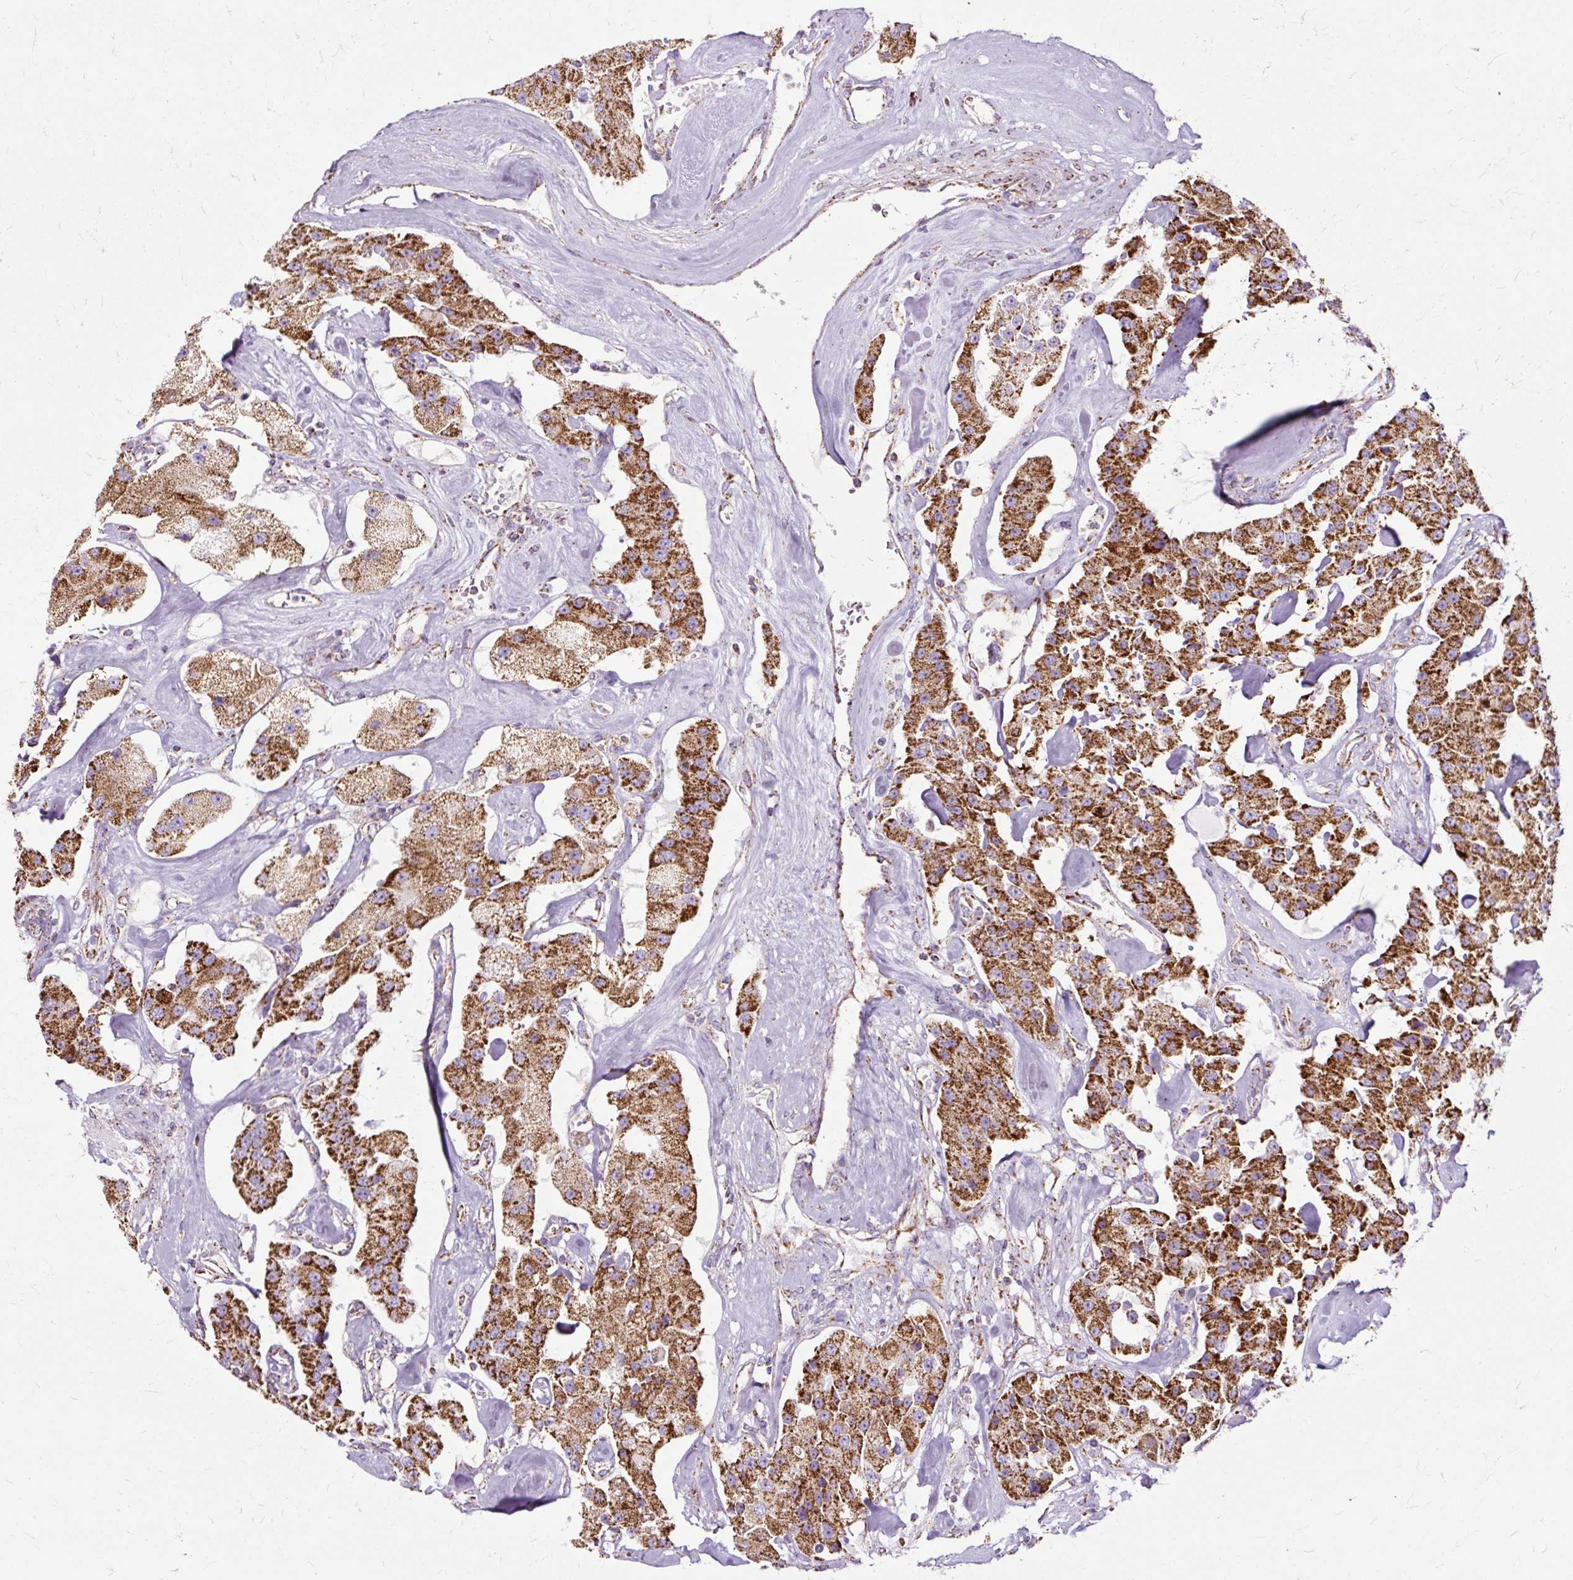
{"staining": {"intensity": "strong", "quantity": ">75%", "location": "cytoplasmic/membranous"}, "tissue": "carcinoid", "cell_type": "Tumor cells", "image_type": "cancer", "snomed": [{"axis": "morphology", "description": "Carcinoid, malignant, NOS"}, {"axis": "topography", "description": "Pancreas"}], "caption": "Immunohistochemistry (IHC) (DAB) staining of human carcinoid displays strong cytoplasmic/membranous protein expression in about >75% of tumor cells. (brown staining indicates protein expression, while blue staining denotes nuclei).", "gene": "DLAT", "patient": {"sex": "male", "age": 41}}